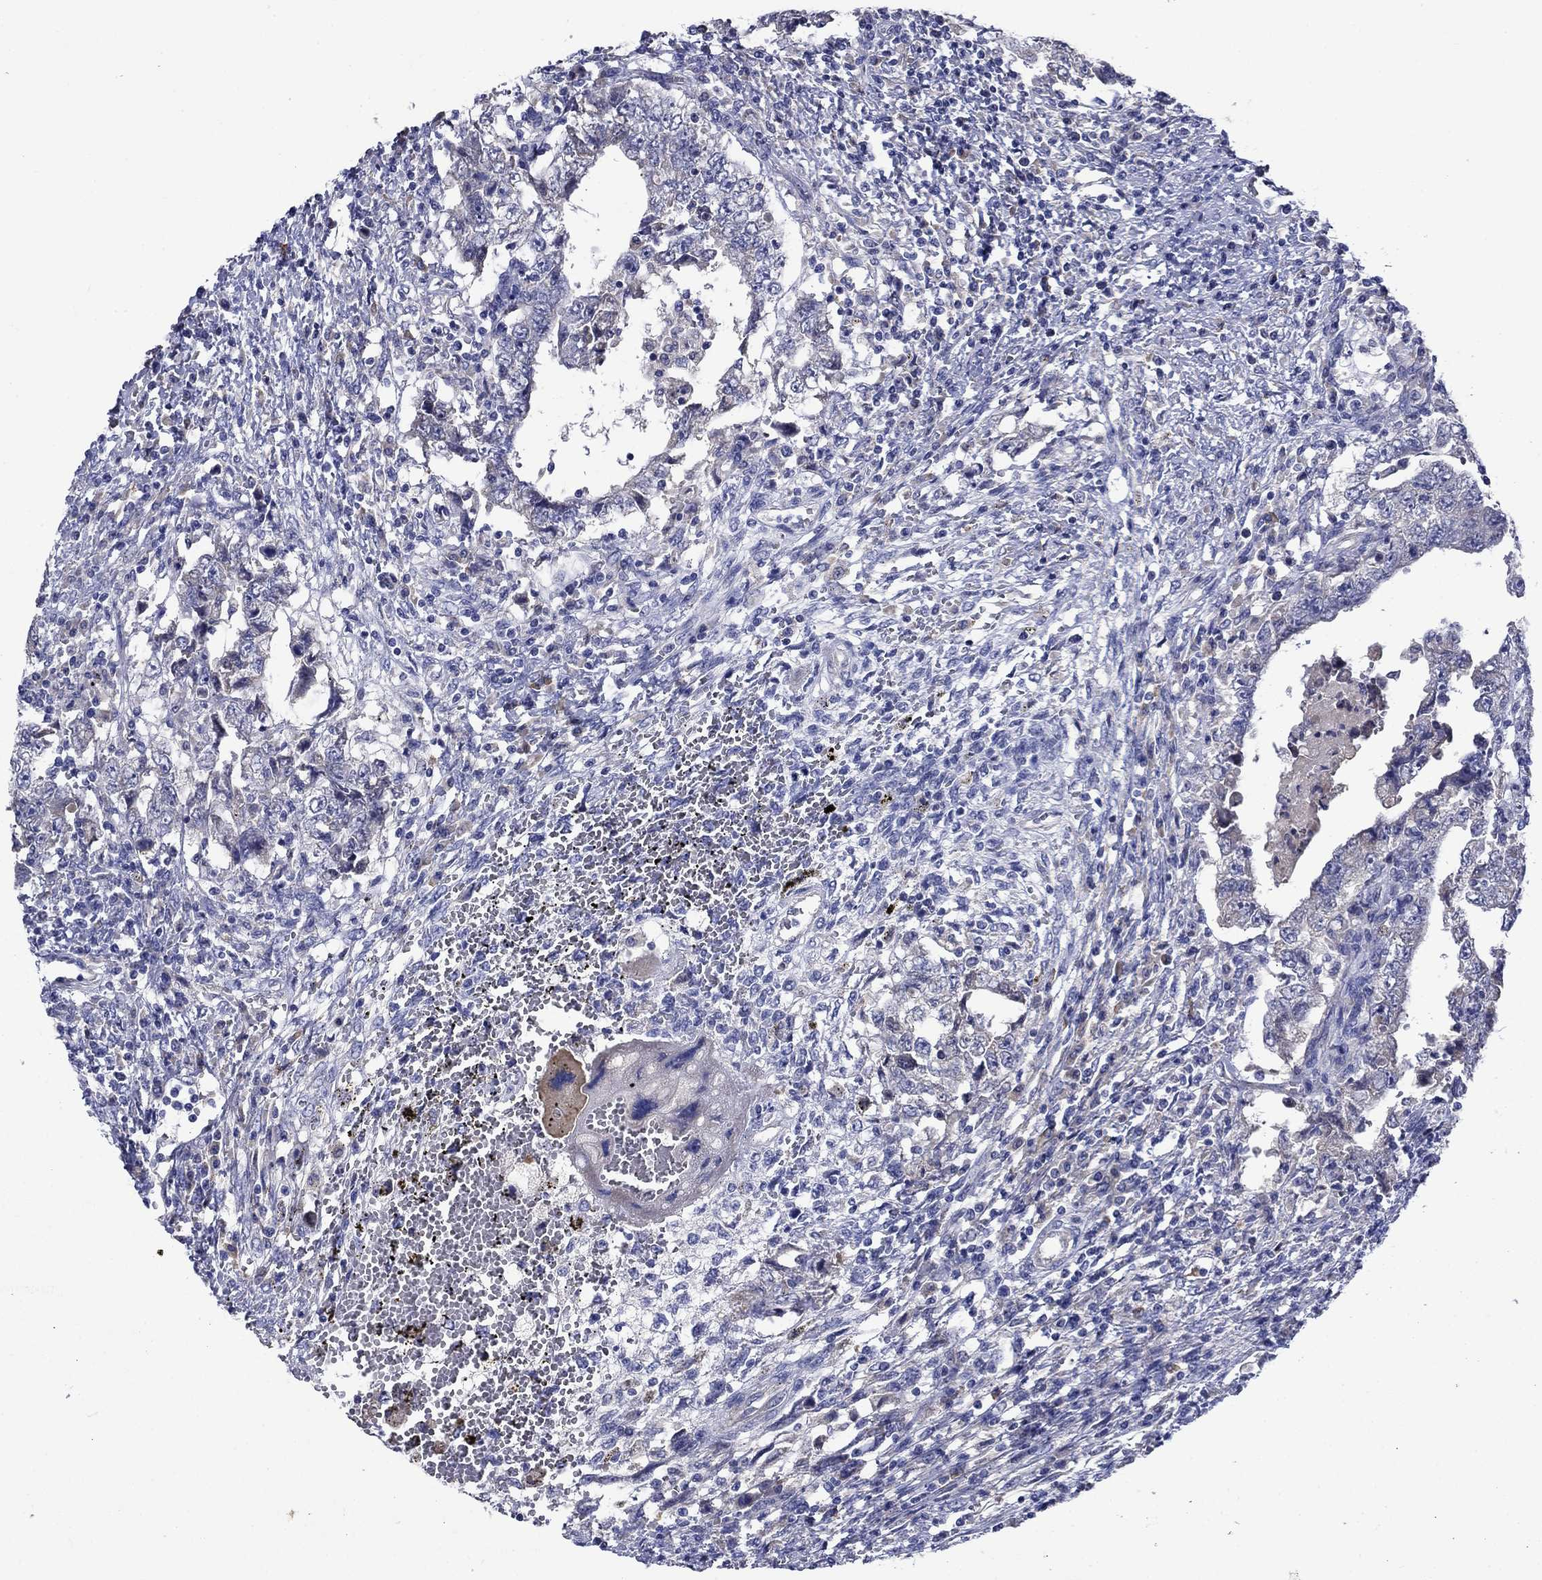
{"staining": {"intensity": "negative", "quantity": "none", "location": "none"}, "tissue": "testis cancer", "cell_type": "Tumor cells", "image_type": "cancer", "snomed": [{"axis": "morphology", "description": "Carcinoma, Embryonal, NOS"}, {"axis": "topography", "description": "Testis"}], "caption": "Micrograph shows no significant protein expression in tumor cells of embryonal carcinoma (testis).", "gene": "SULT2B1", "patient": {"sex": "male", "age": 26}}